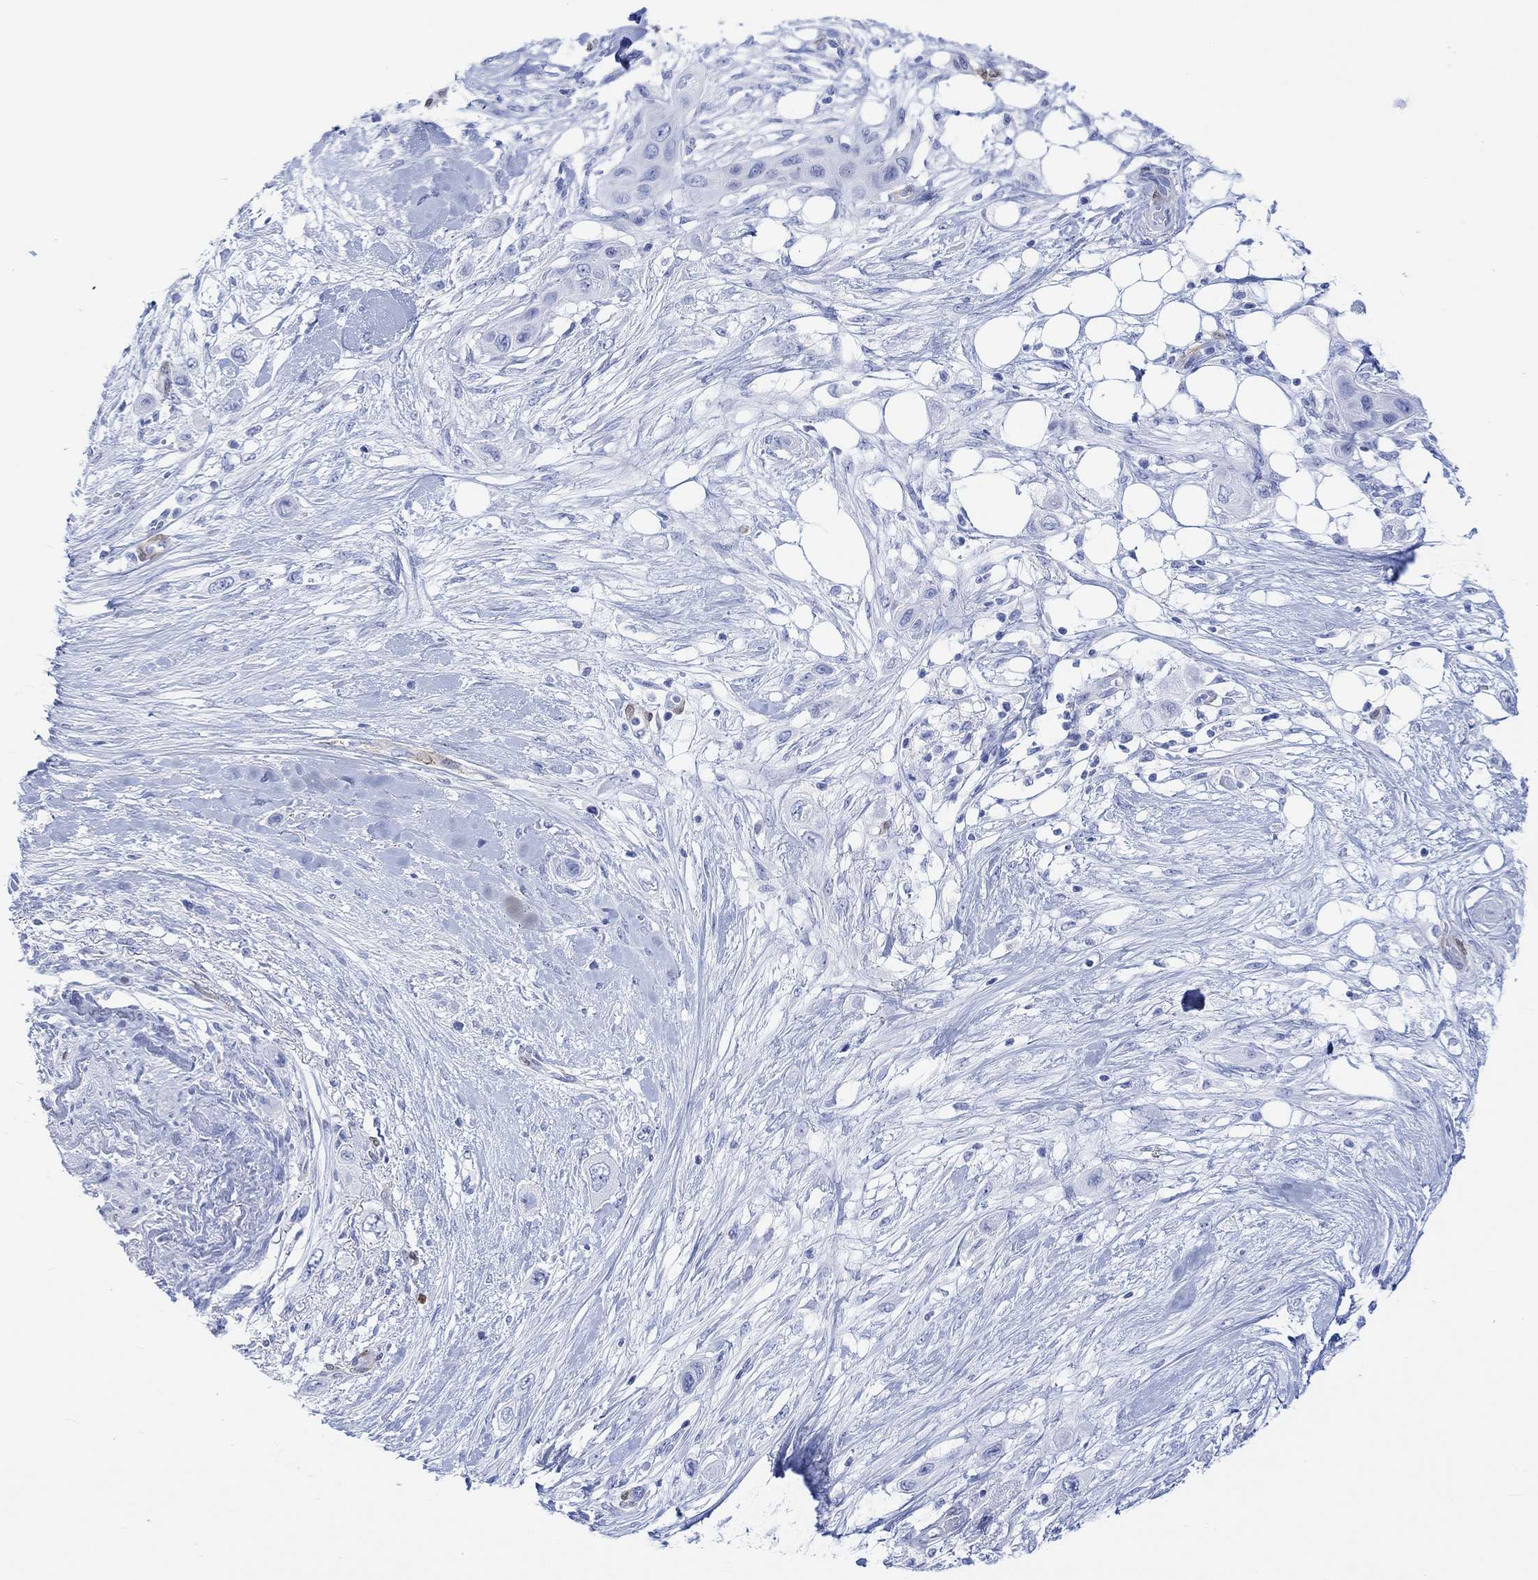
{"staining": {"intensity": "negative", "quantity": "none", "location": "none"}, "tissue": "skin cancer", "cell_type": "Tumor cells", "image_type": "cancer", "snomed": [{"axis": "morphology", "description": "Squamous cell carcinoma, NOS"}, {"axis": "topography", "description": "Skin"}], "caption": "Tumor cells are negative for protein expression in human squamous cell carcinoma (skin).", "gene": "TPPP3", "patient": {"sex": "male", "age": 79}}